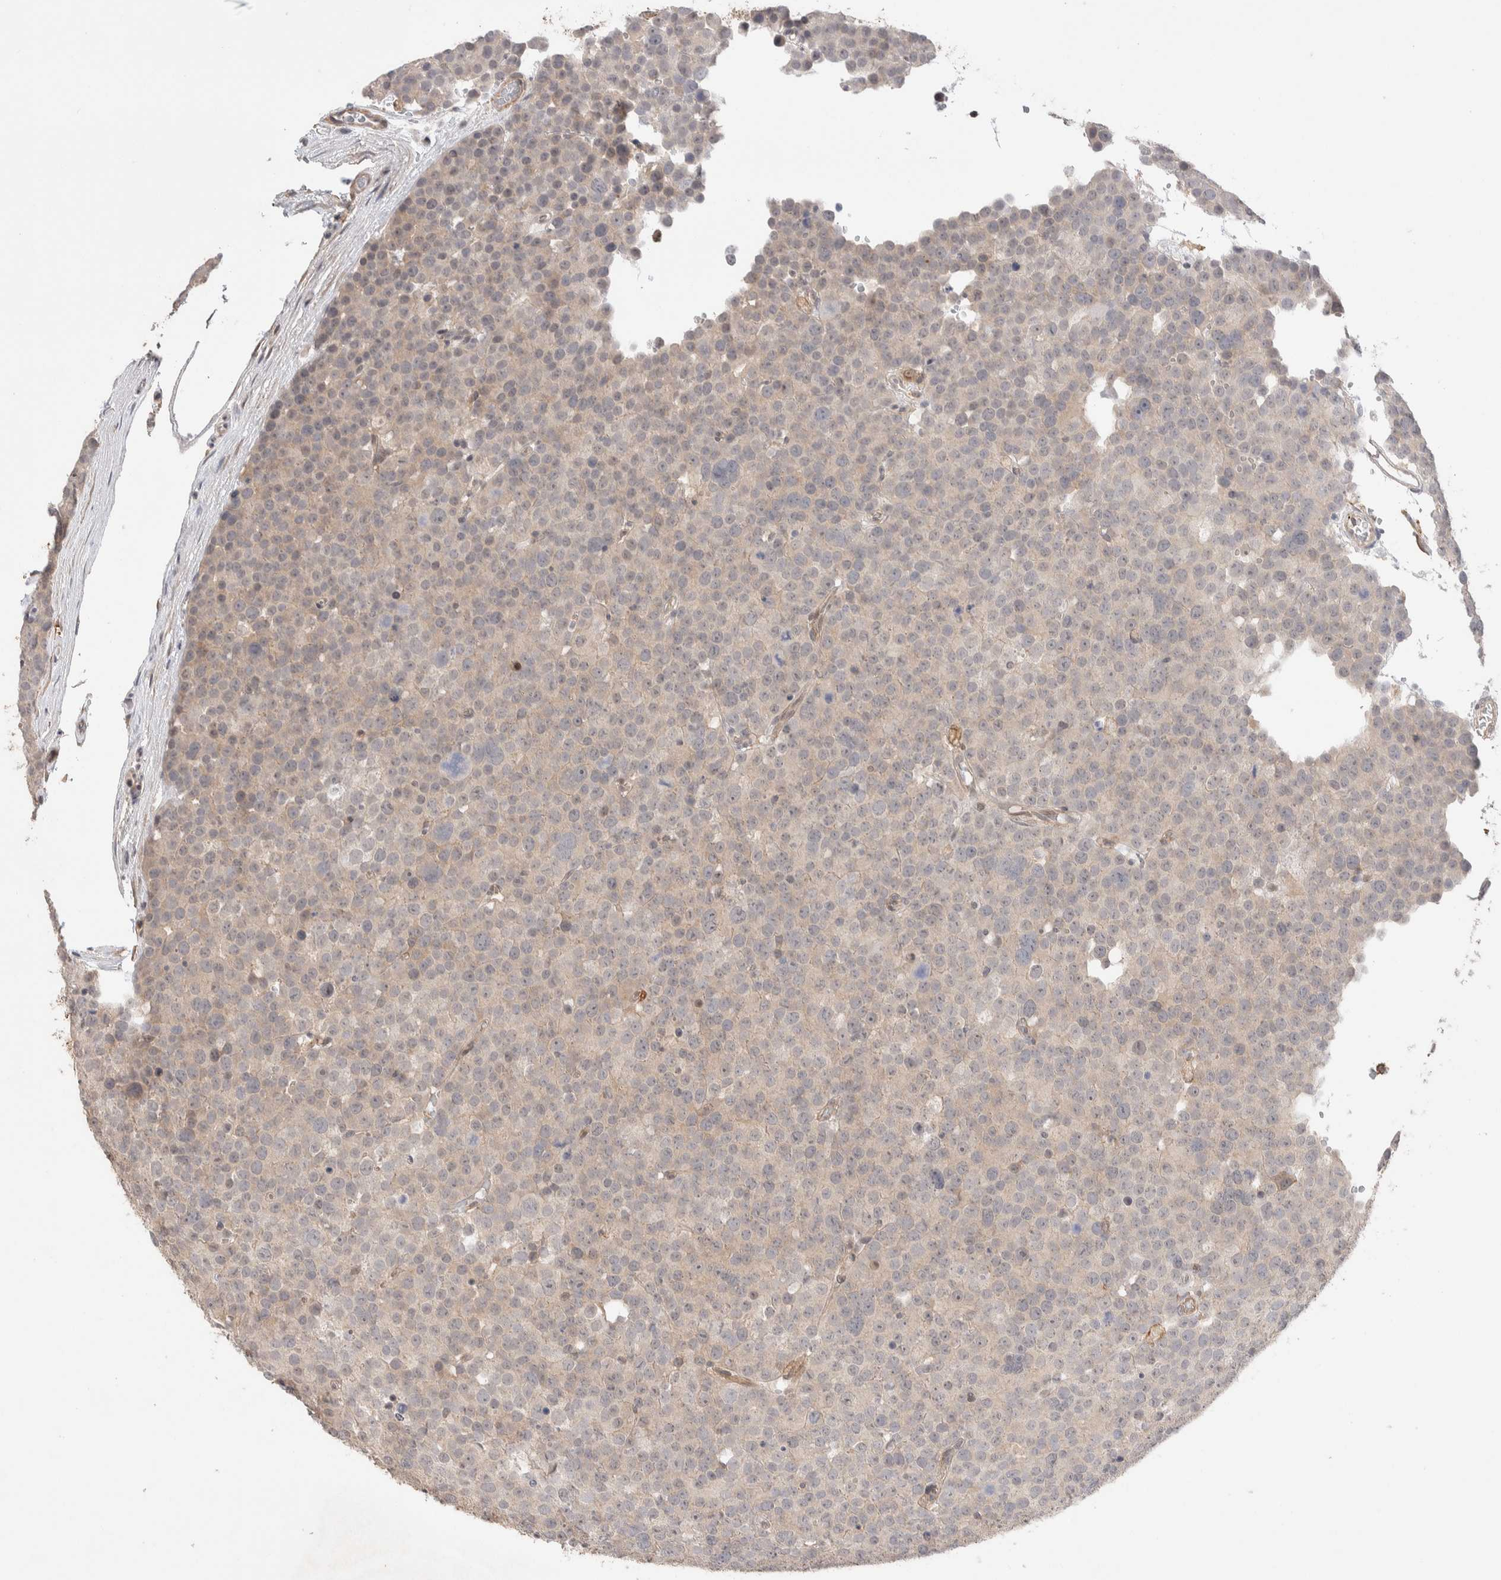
{"staining": {"intensity": "negative", "quantity": "none", "location": "none"}, "tissue": "testis cancer", "cell_type": "Tumor cells", "image_type": "cancer", "snomed": [{"axis": "morphology", "description": "Seminoma, NOS"}, {"axis": "topography", "description": "Testis"}], "caption": "Testis cancer (seminoma) was stained to show a protein in brown. There is no significant positivity in tumor cells. The staining was performed using DAB (3,3'-diaminobenzidine) to visualize the protein expression in brown, while the nuclei were stained in blue with hematoxylin (Magnification: 20x).", "gene": "ZNF704", "patient": {"sex": "male", "age": 71}}